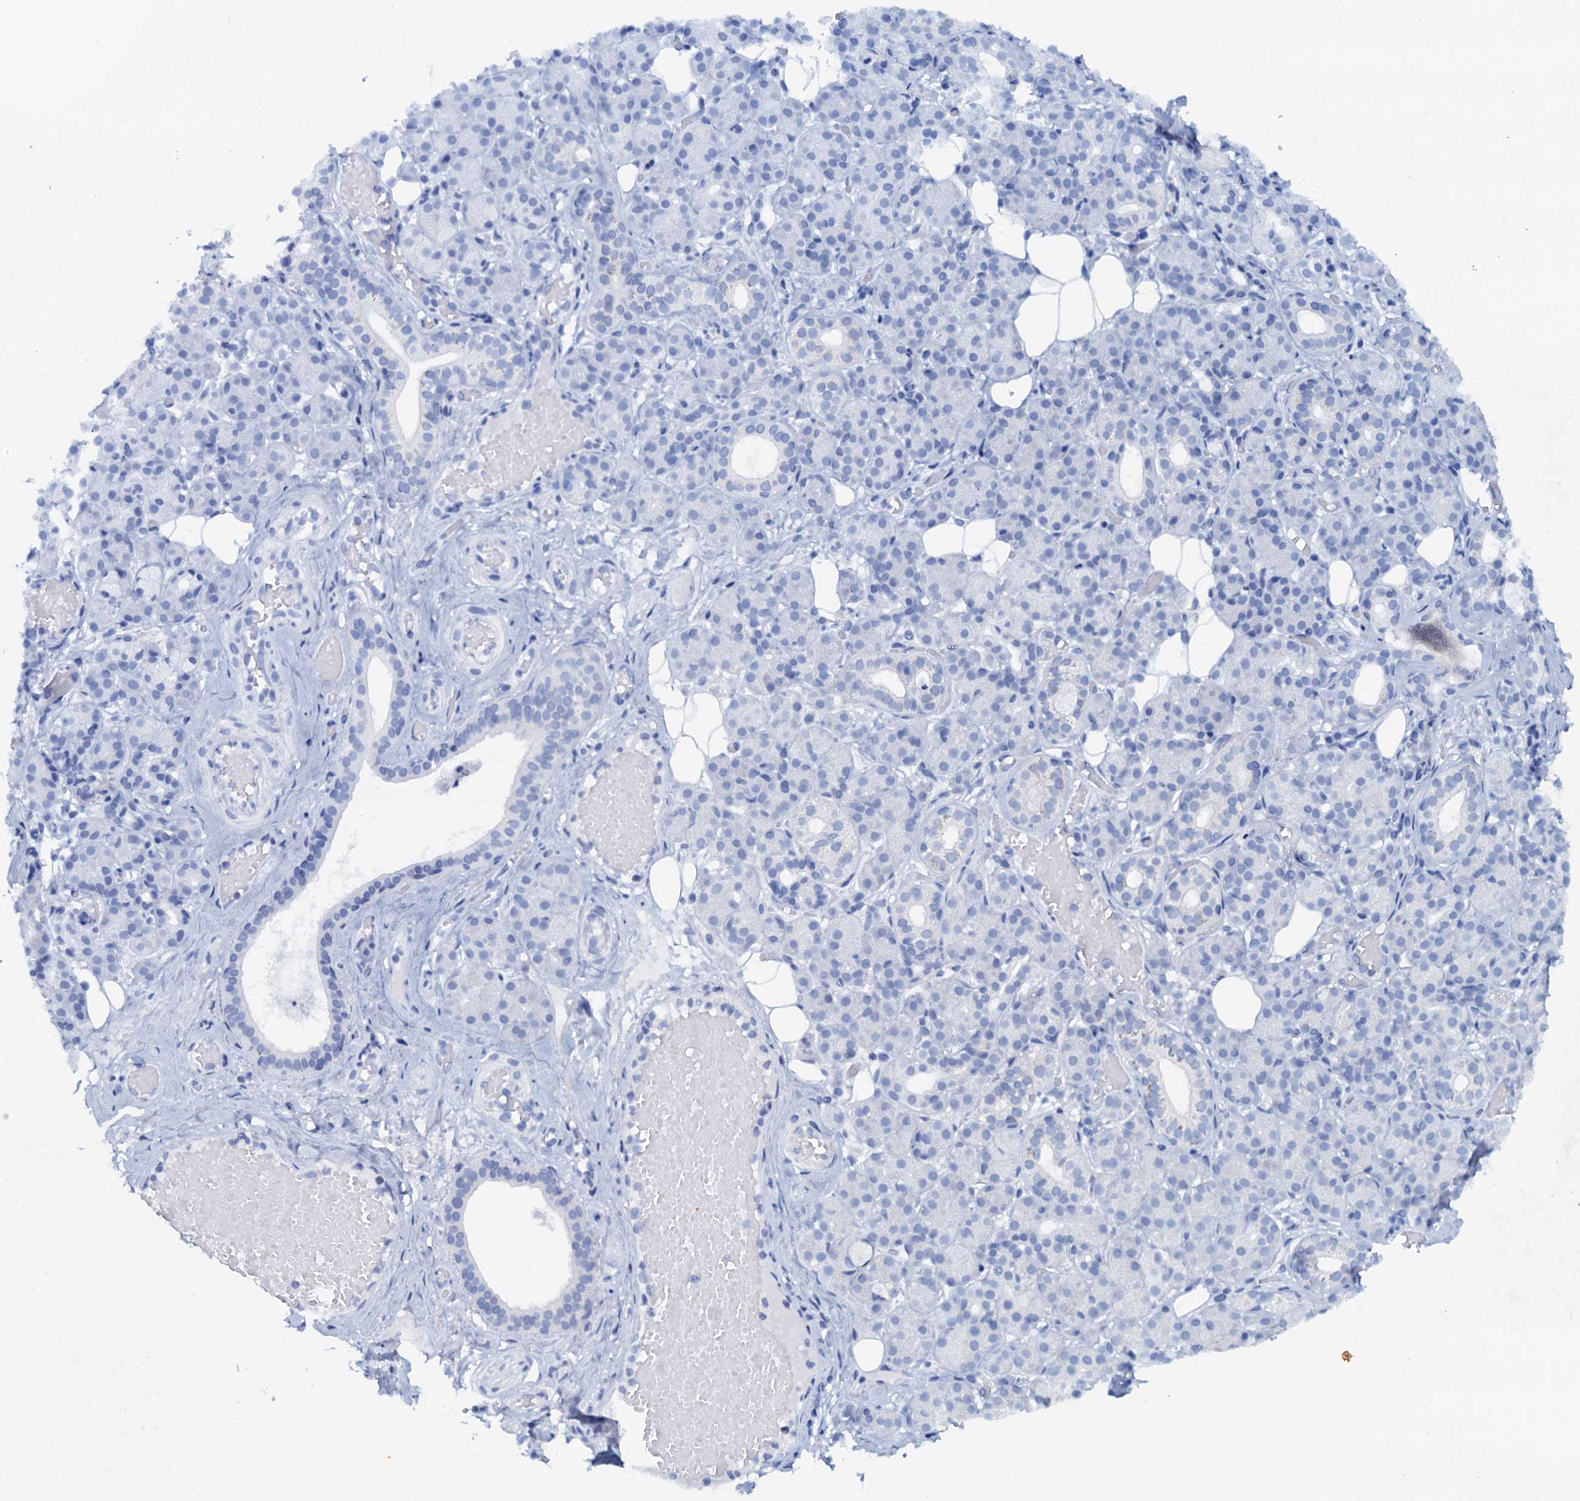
{"staining": {"intensity": "negative", "quantity": "none", "location": "none"}, "tissue": "salivary gland", "cell_type": "Glandular cells", "image_type": "normal", "snomed": [{"axis": "morphology", "description": "Normal tissue, NOS"}, {"axis": "topography", "description": "Salivary gland"}], "caption": "Glandular cells are negative for brown protein staining in benign salivary gland. (DAB (3,3'-diaminobenzidine) immunohistochemistry with hematoxylin counter stain).", "gene": "PTGES3", "patient": {"sex": "male", "age": 63}}